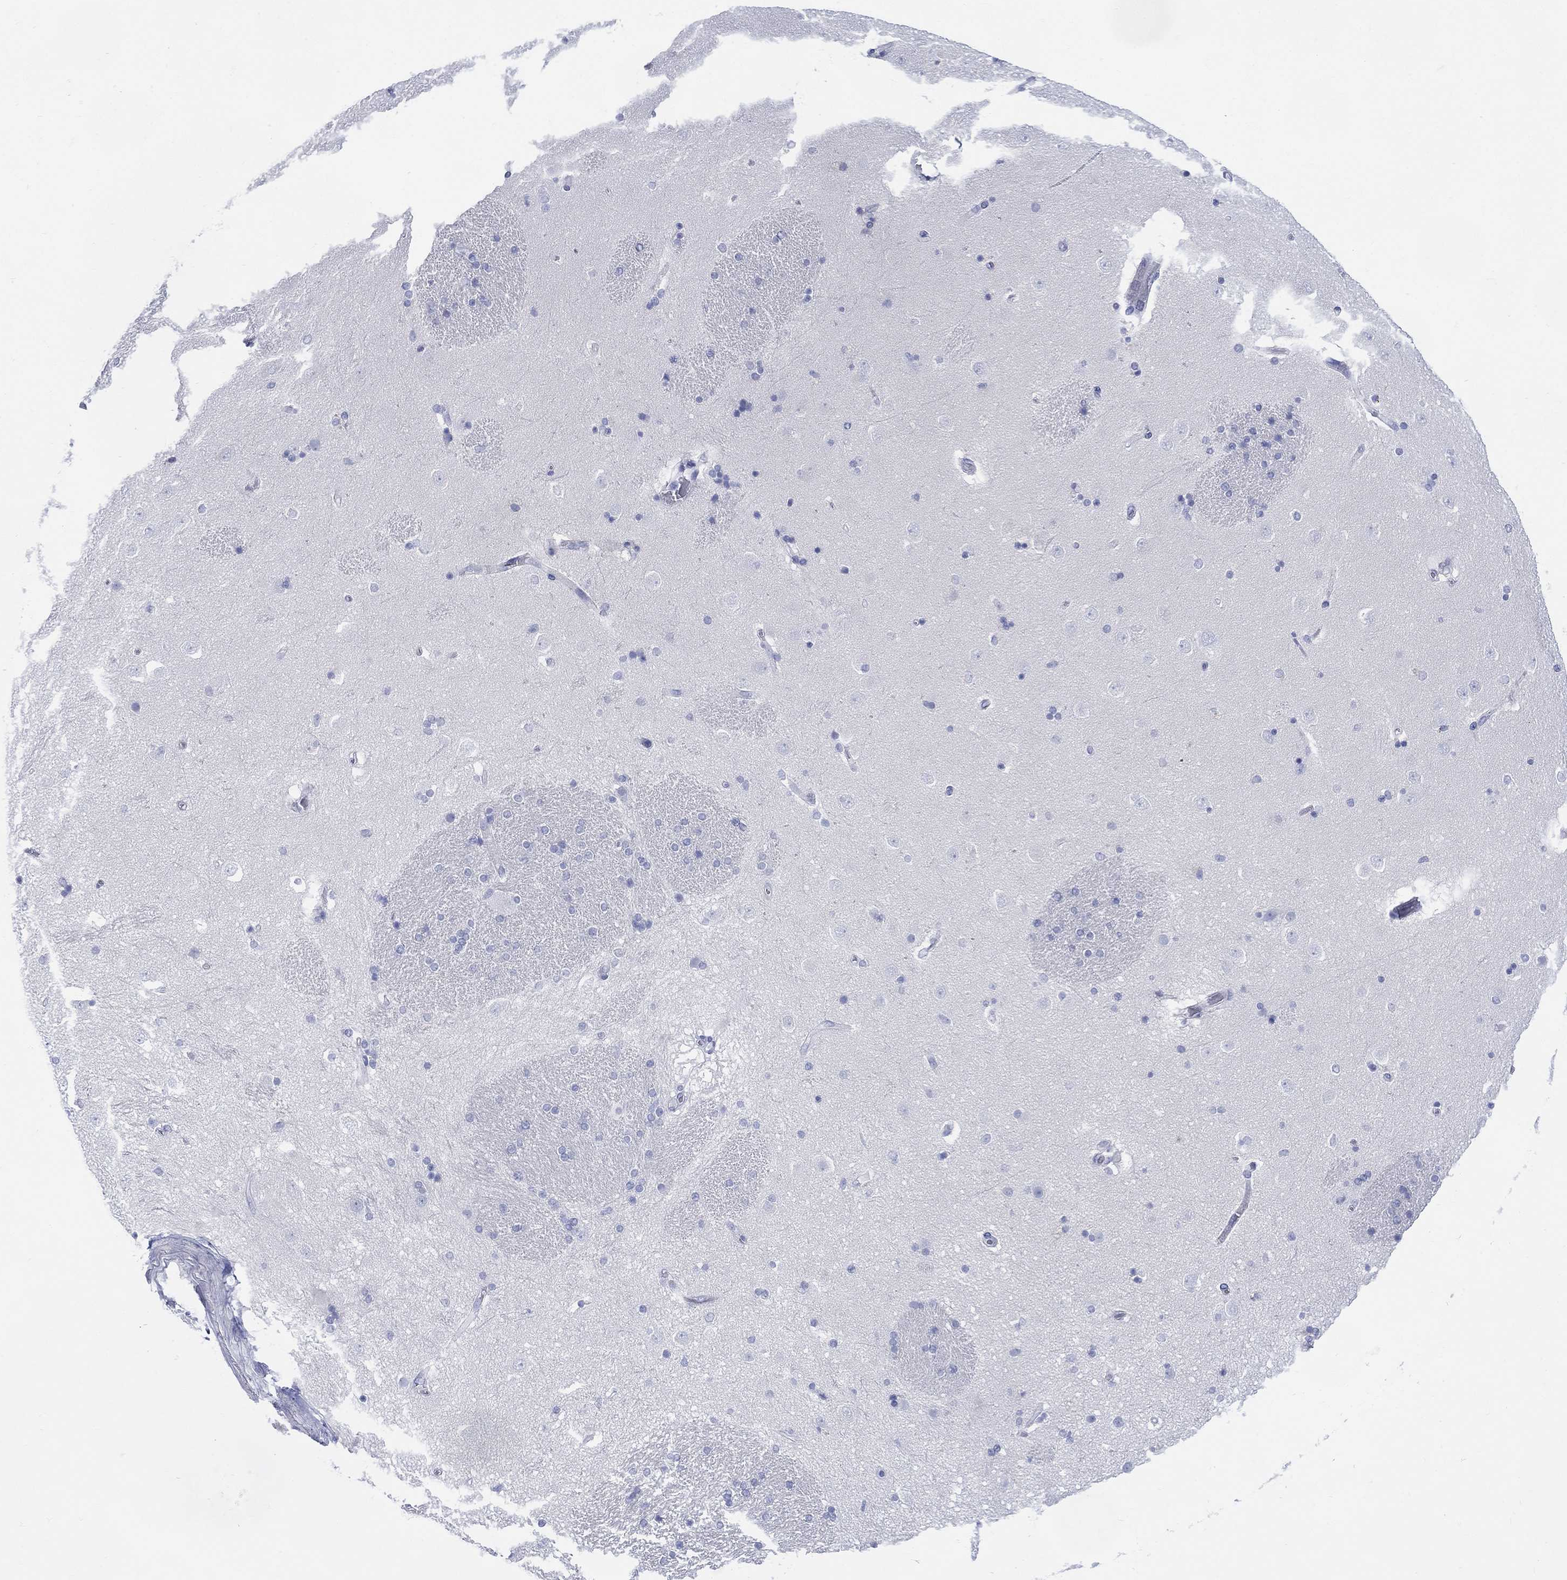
{"staining": {"intensity": "negative", "quantity": "none", "location": "none"}, "tissue": "caudate", "cell_type": "Glial cells", "image_type": "normal", "snomed": [{"axis": "morphology", "description": "Normal tissue, NOS"}, {"axis": "topography", "description": "Lateral ventricle wall"}], "caption": "Immunohistochemical staining of normal caudate shows no significant positivity in glial cells.", "gene": "ENSG00000285953", "patient": {"sex": "male", "age": 51}}